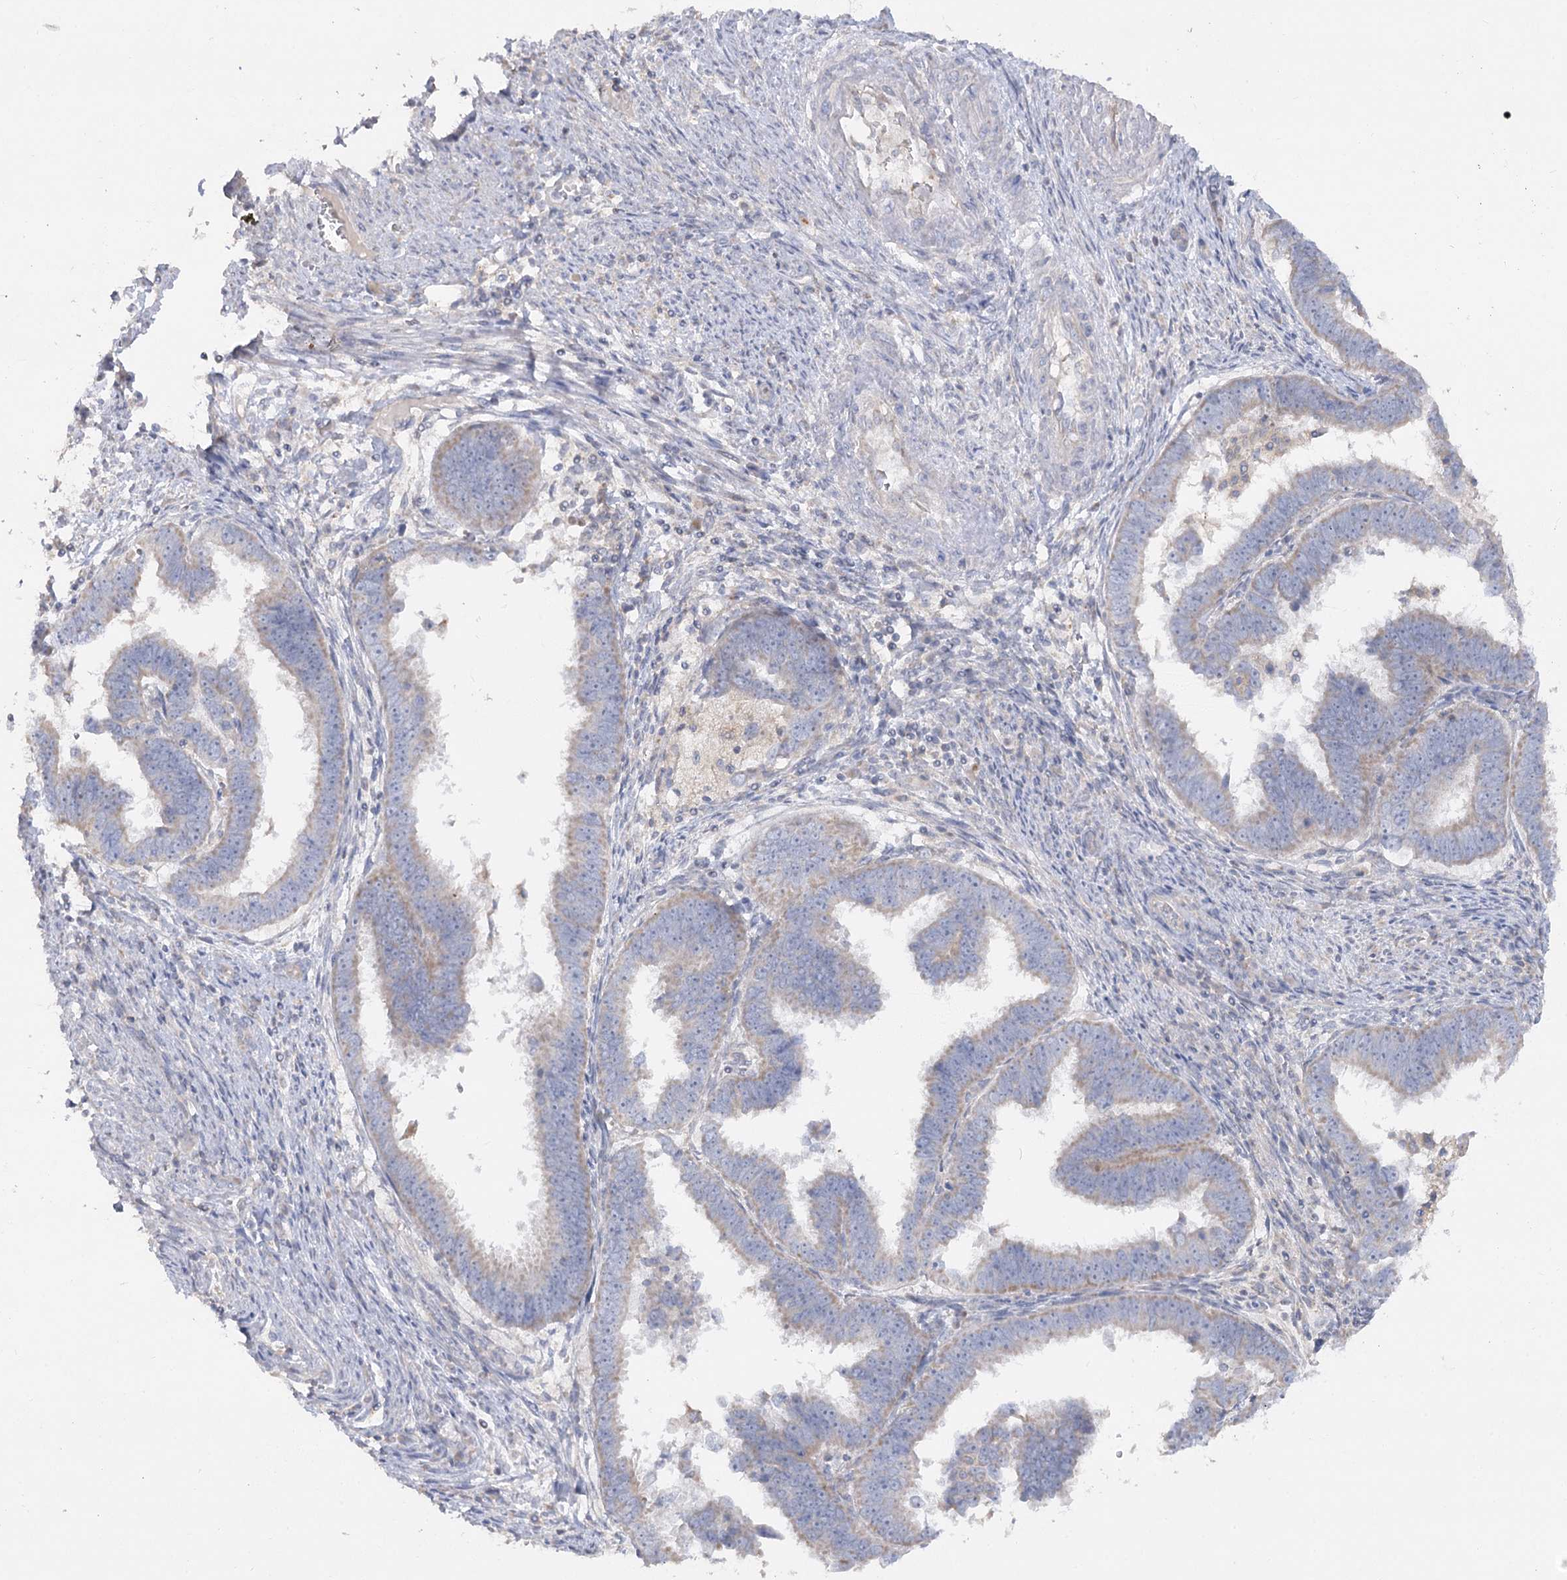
{"staining": {"intensity": "weak", "quantity": "25%-75%", "location": "cytoplasmic/membranous"}, "tissue": "endometrial cancer", "cell_type": "Tumor cells", "image_type": "cancer", "snomed": [{"axis": "morphology", "description": "Adenocarcinoma, NOS"}, {"axis": "topography", "description": "Endometrium"}], "caption": "Endometrial cancer (adenocarcinoma) stained for a protein (brown) displays weak cytoplasmic/membranous positive expression in approximately 25%-75% of tumor cells.", "gene": "TMEM187", "patient": {"sex": "female", "age": 75}}